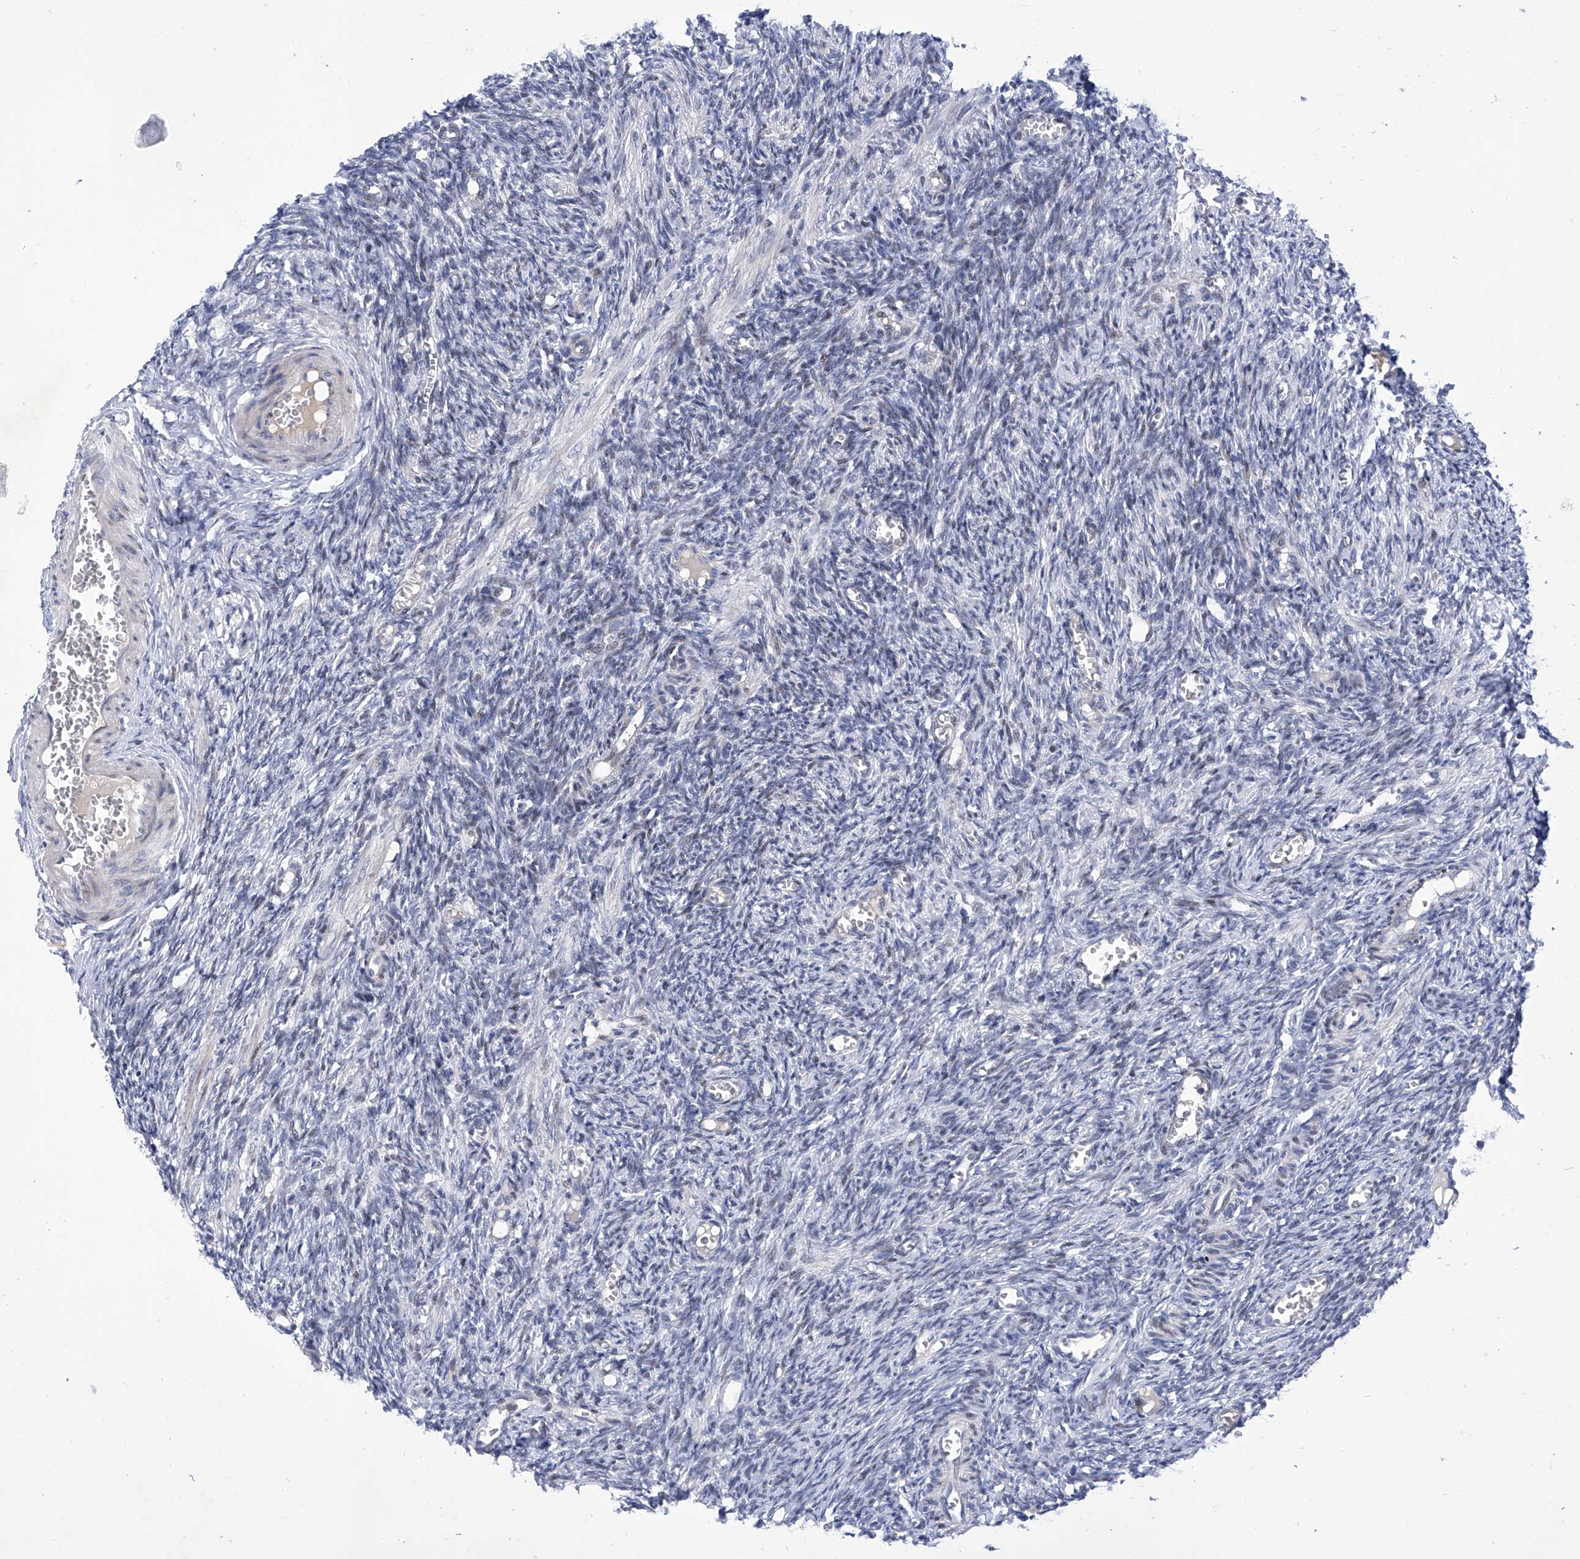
{"staining": {"intensity": "negative", "quantity": "none", "location": "none"}, "tissue": "ovary", "cell_type": "Ovarian stroma cells", "image_type": "normal", "snomed": [{"axis": "morphology", "description": "Normal tissue, NOS"}, {"axis": "topography", "description": "Ovary"}], "caption": "Immunohistochemistry (IHC) photomicrograph of normal ovary: ovary stained with DAB (3,3'-diaminobenzidine) displays no significant protein expression in ovarian stroma cells. Brightfield microscopy of immunohistochemistry (IHC) stained with DAB (3,3'-diaminobenzidine) (brown) and hematoxylin (blue), captured at high magnification.", "gene": "NUFIP1", "patient": {"sex": "female", "age": 27}}